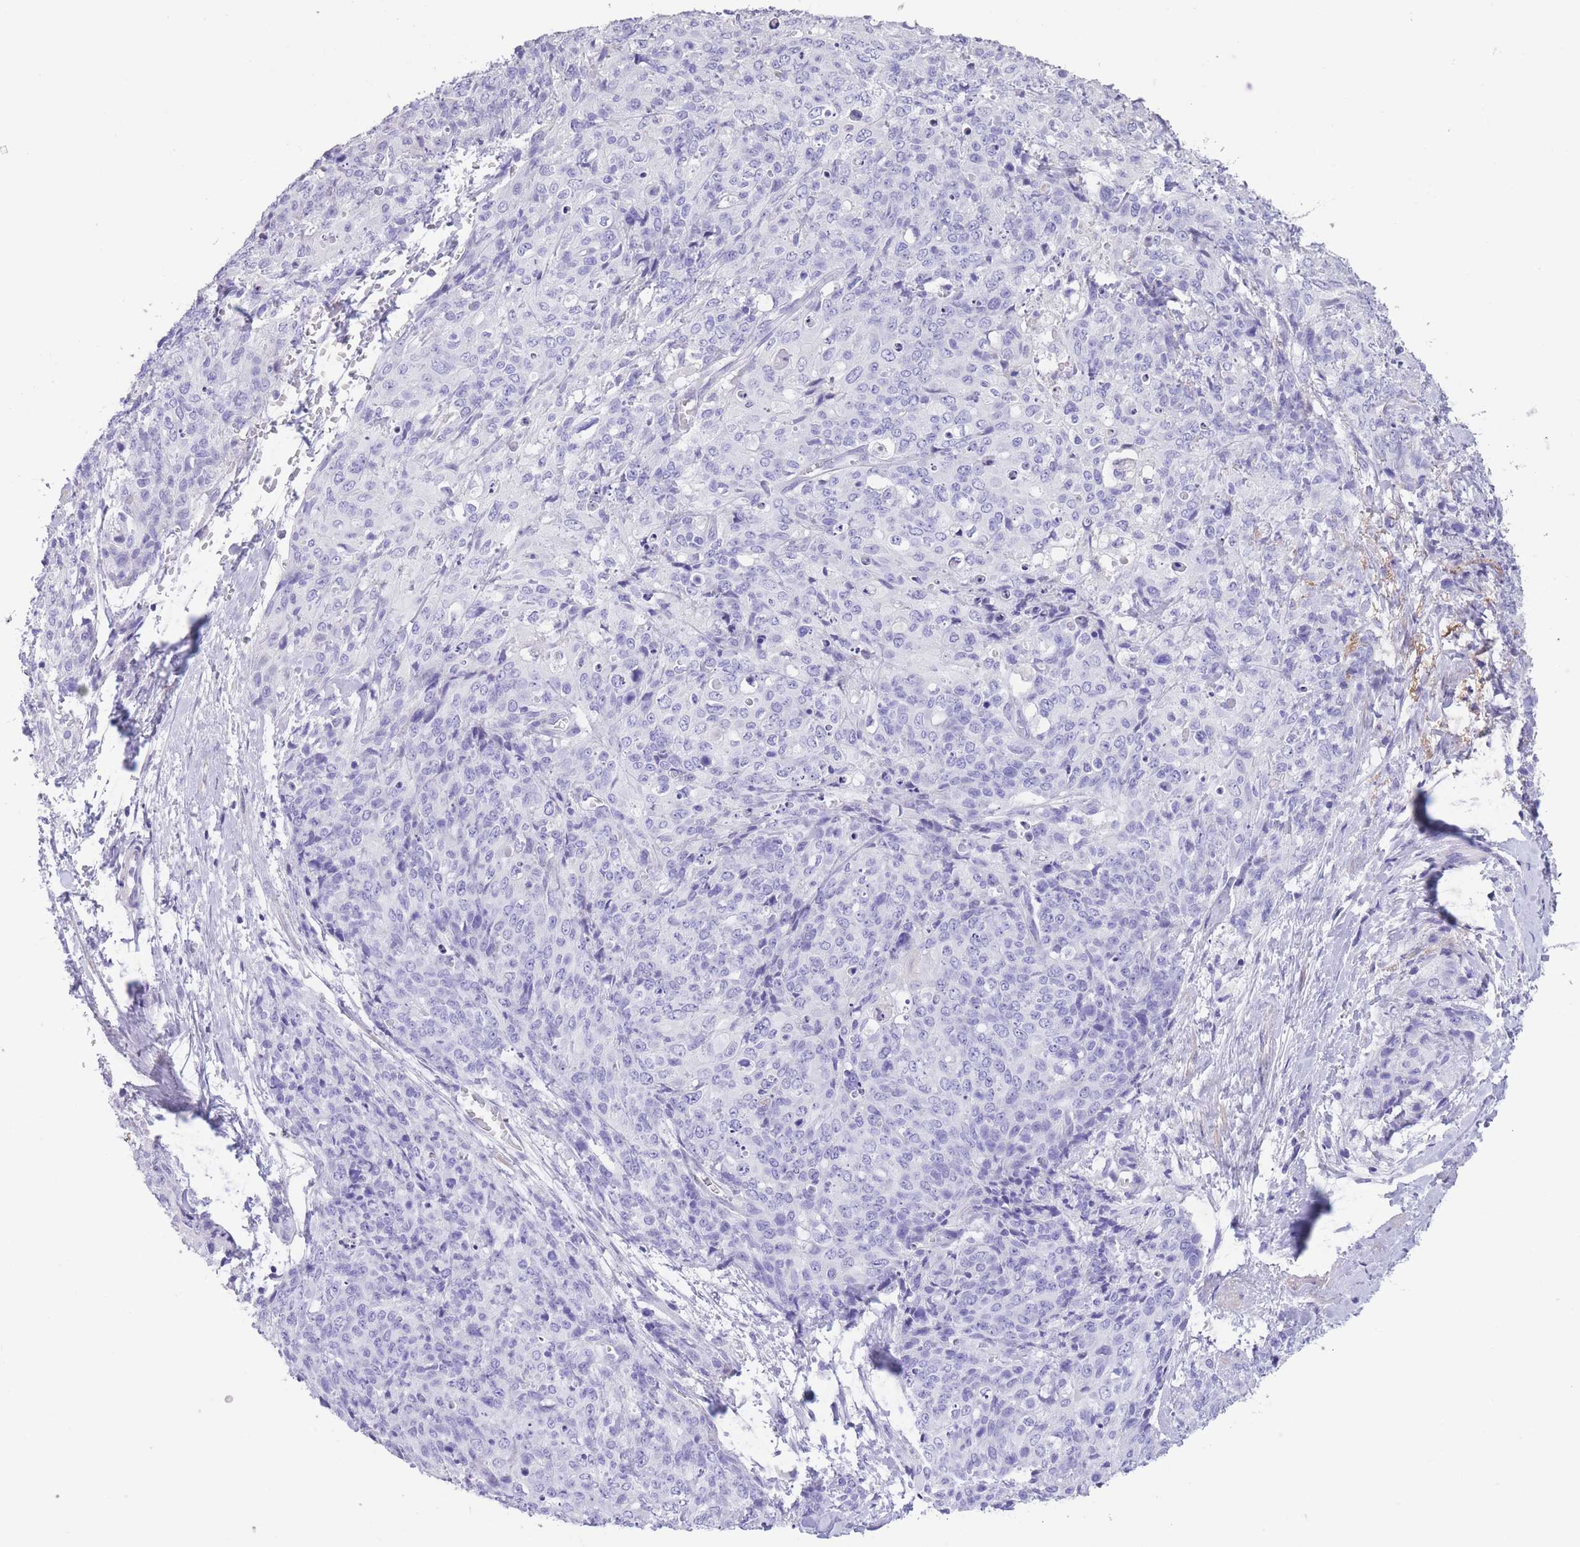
{"staining": {"intensity": "negative", "quantity": "none", "location": "none"}, "tissue": "skin cancer", "cell_type": "Tumor cells", "image_type": "cancer", "snomed": [{"axis": "morphology", "description": "Squamous cell carcinoma, NOS"}, {"axis": "topography", "description": "Skin"}, {"axis": "topography", "description": "Vulva"}], "caption": "The IHC image has no significant positivity in tumor cells of skin squamous cell carcinoma tissue.", "gene": "RAI2", "patient": {"sex": "female", "age": 85}}